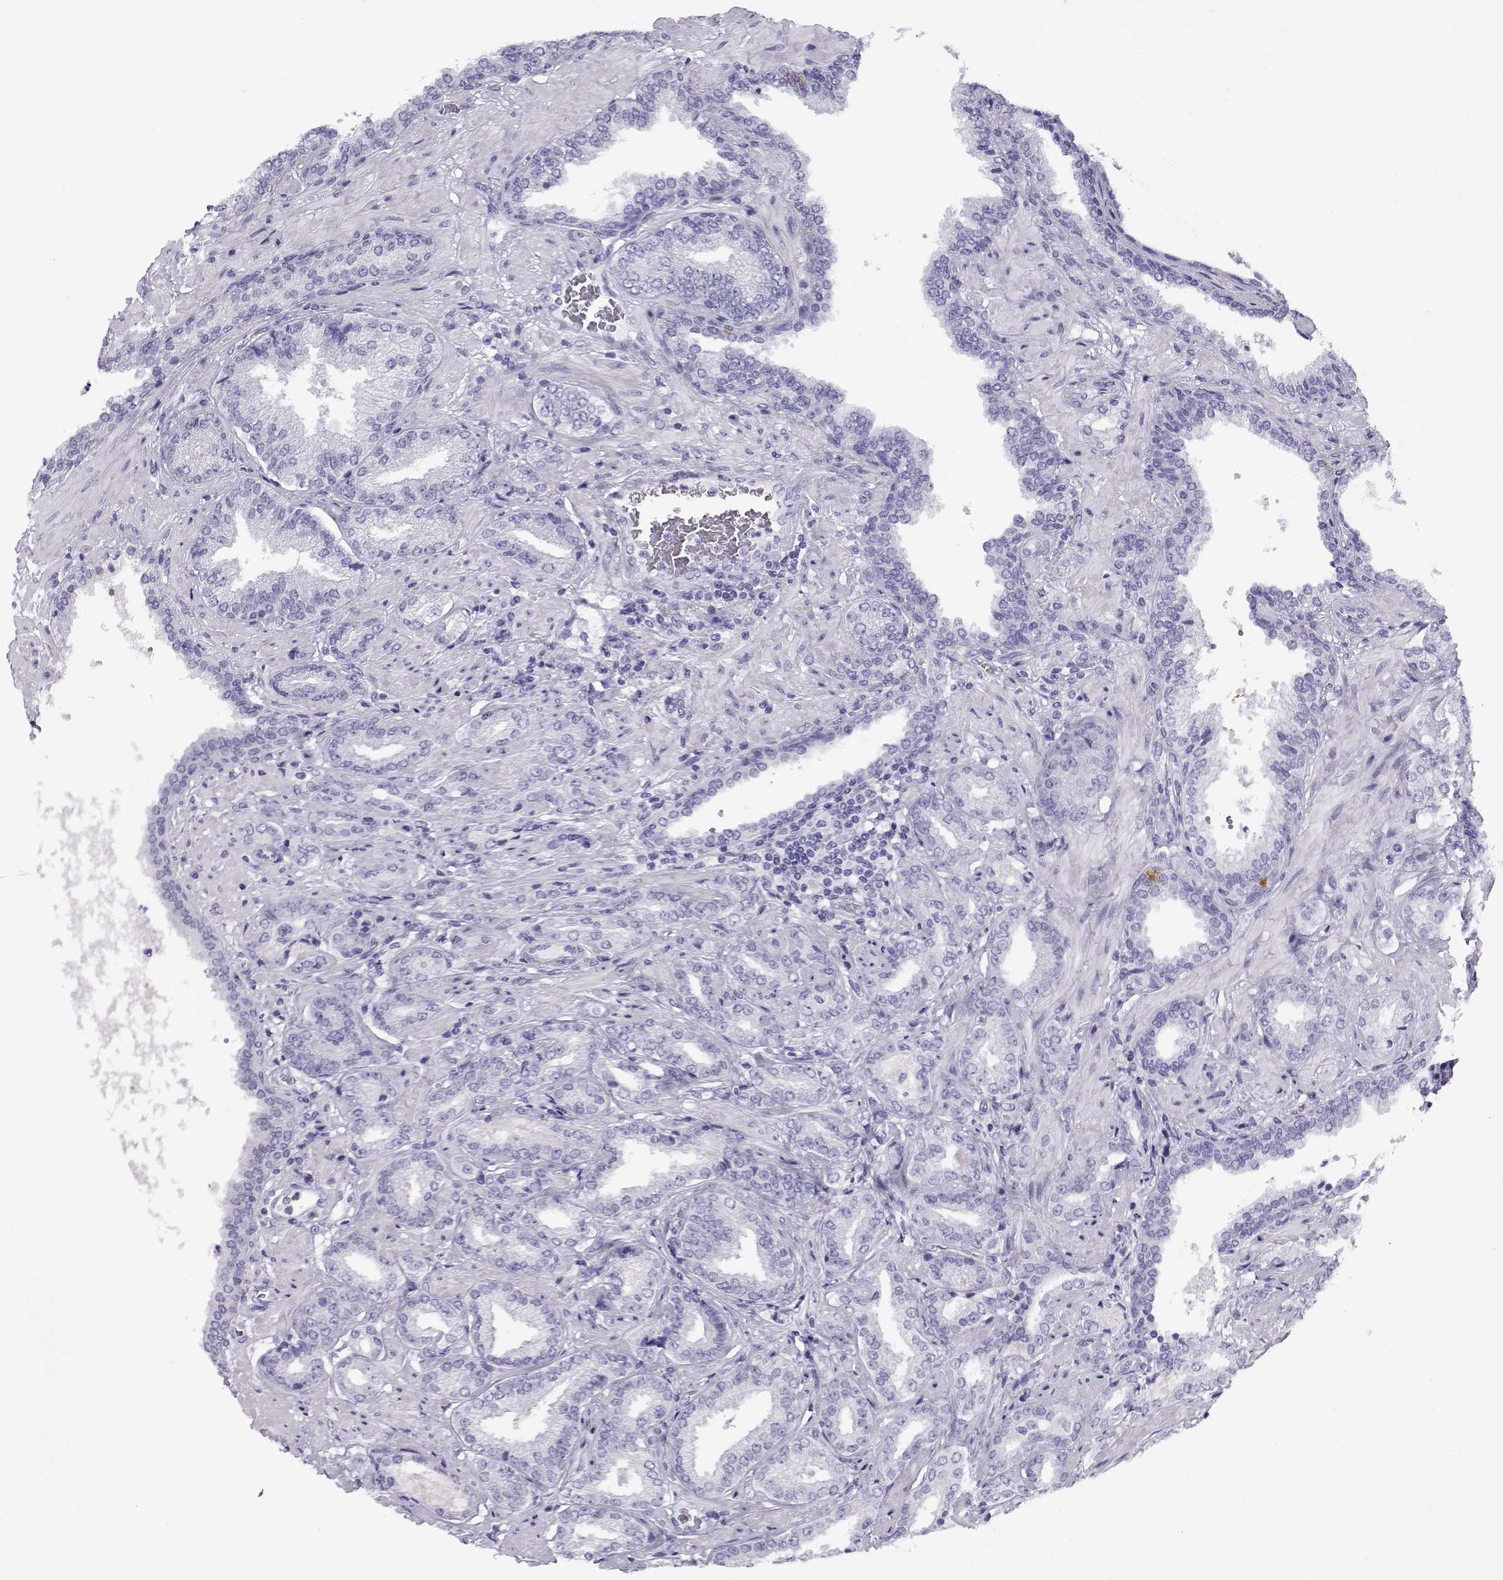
{"staining": {"intensity": "negative", "quantity": "none", "location": "none"}, "tissue": "prostate cancer", "cell_type": "Tumor cells", "image_type": "cancer", "snomed": [{"axis": "morphology", "description": "Adenocarcinoma, Low grade"}, {"axis": "topography", "description": "Prostate"}], "caption": "Immunohistochemistry histopathology image of low-grade adenocarcinoma (prostate) stained for a protein (brown), which demonstrates no expression in tumor cells.", "gene": "RHOXF2", "patient": {"sex": "male", "age": 68}}